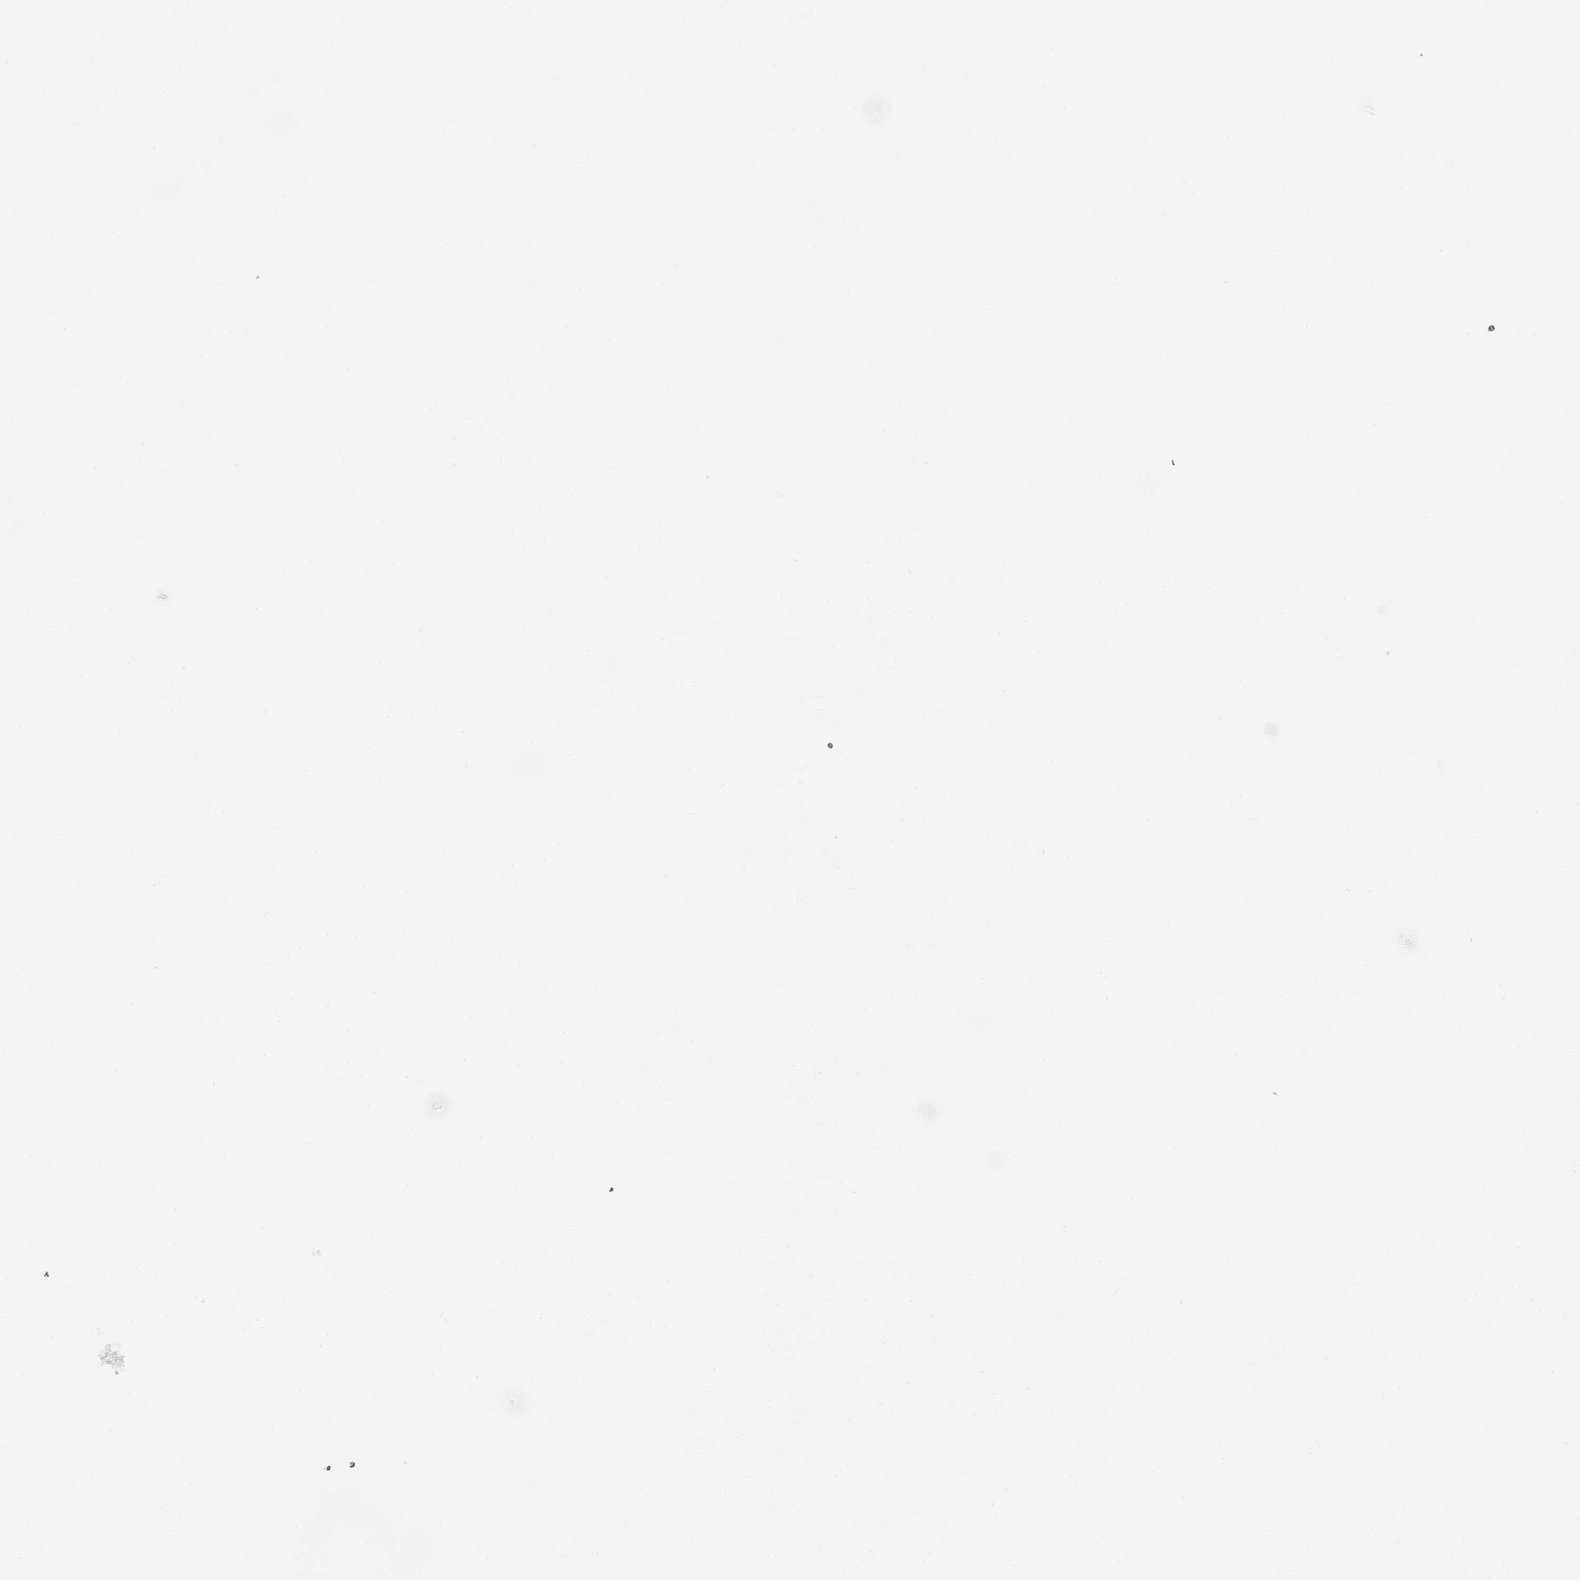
{"staining": {"intensity": "negative", "quantity": "none", "location": "none"}, "tissue": "parathyroid gland", "cell_type": "Glandular cells", "image_type": "normal", "snomed": [{"axis": "morphology", "description": "Normal tissue, NOS"}, {"axis": "topography", "description": "Parathyroid gland"}], "caption": "Human parathyroid gland stained for a protein using immunohistochemistry shows no expression in glandular cells.", "gene": "RNASE12", "patient": {"sex": "female", "age": 56}}